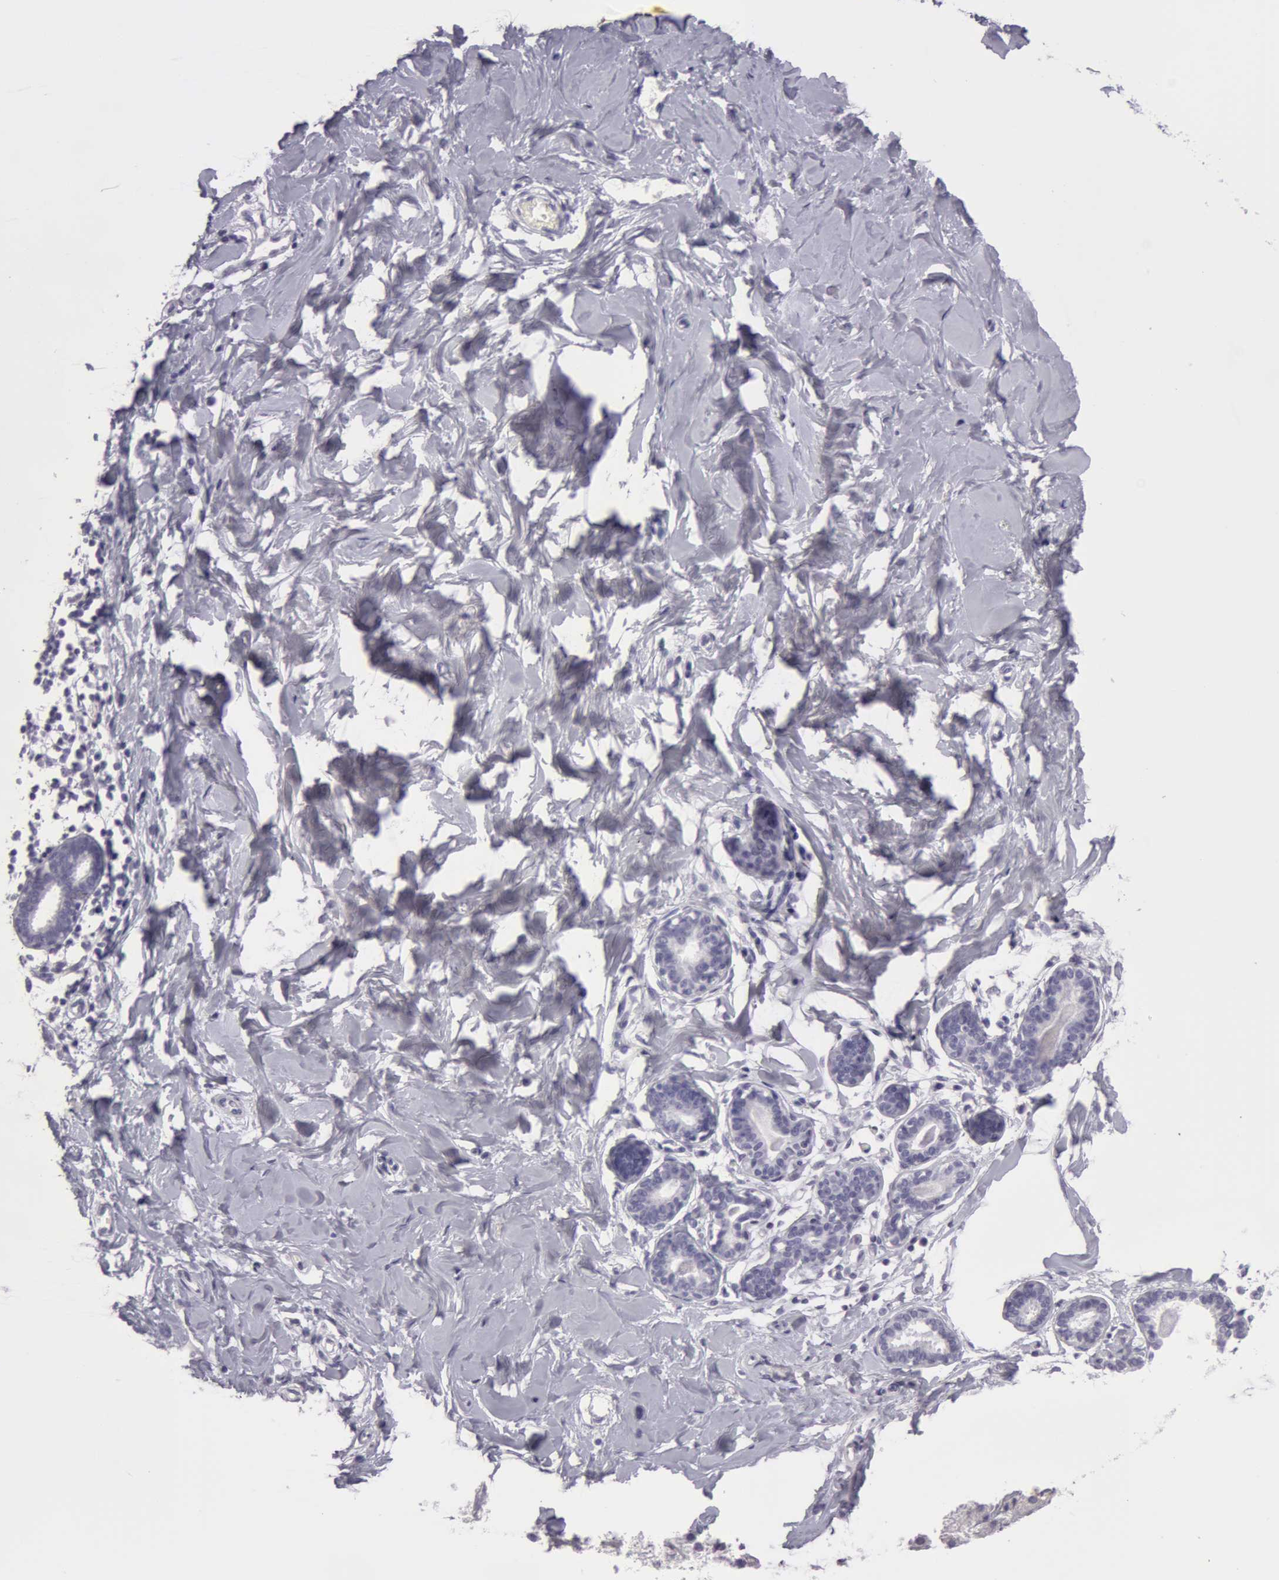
{"staining": {"intensity": "negative", "quantity": "none", "location": "none"}, "tissue": "breast", "cell_type": "Adipocytes", "image_type": "normal", "snomed": [{"axis": "morphology", "description": "Normal tissue, NOS"}, {"axis": "topography", "description": "Breast"}], "caption": "This is an IHC photomicrograph of benign human breast. There is no positivity in adipocytes.", "gene": "AMACR", "patient": {"sex": "female", "age": 23}}